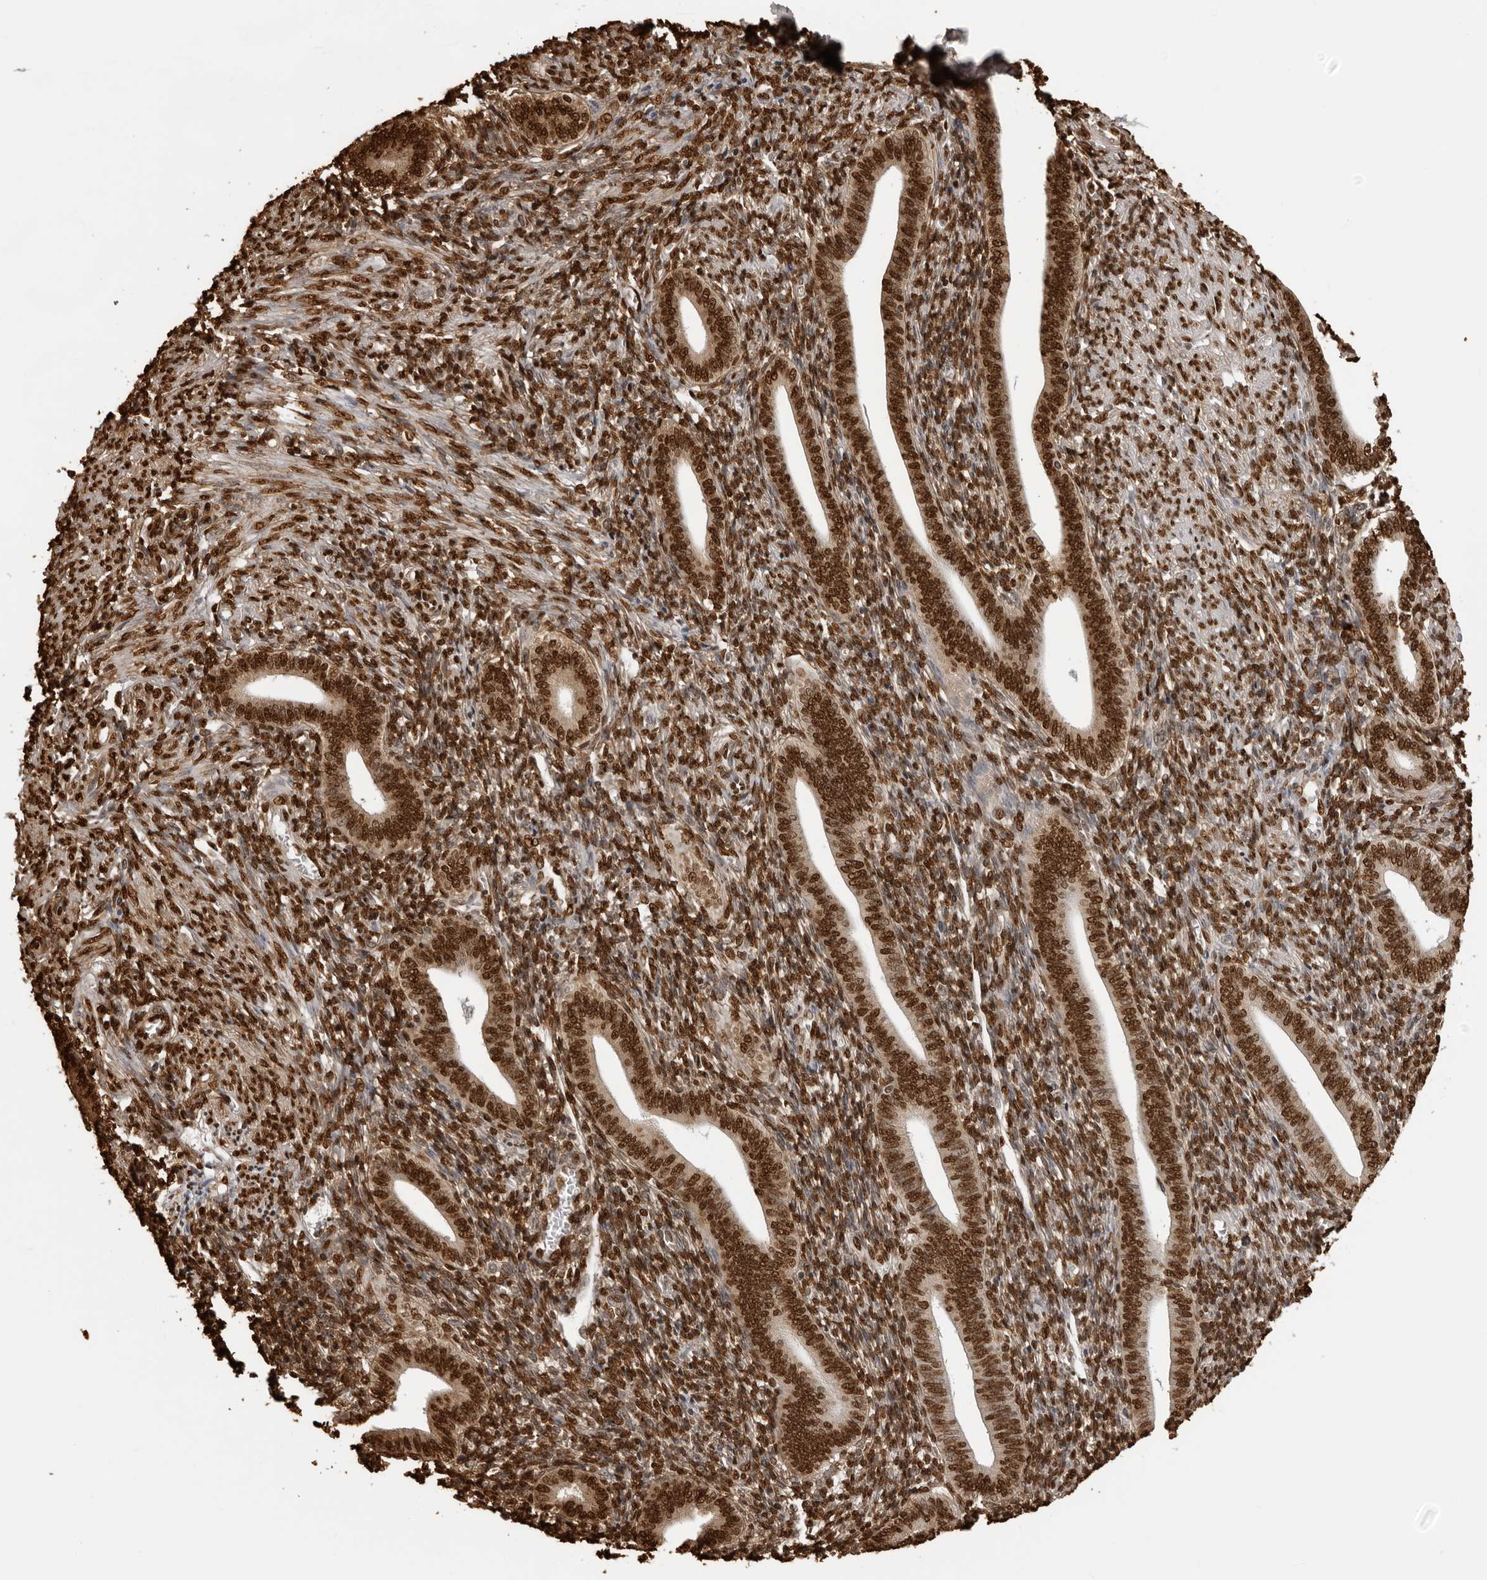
{"staining": {"intensity": "strong", "quantity": ">75%", "location": "nuclear"}, "tissue": "endometrium", "cell_type": "Cells in endometrial stroma", "image_type": "normal", "snomed": [{"axis": "morphology", "description": "Normal tissue, NOS"}, {"axis": "topography", "description": "Uterus"}, {"axis": "topography", "description": "Endometrium"}], "caption": "Cells in endometrial stroma exhibit strong nuclear staining in about >75% of cells in benign endometrium.", "gene": "ZFP91", "patient": {"sex": "female", "age": 33}}